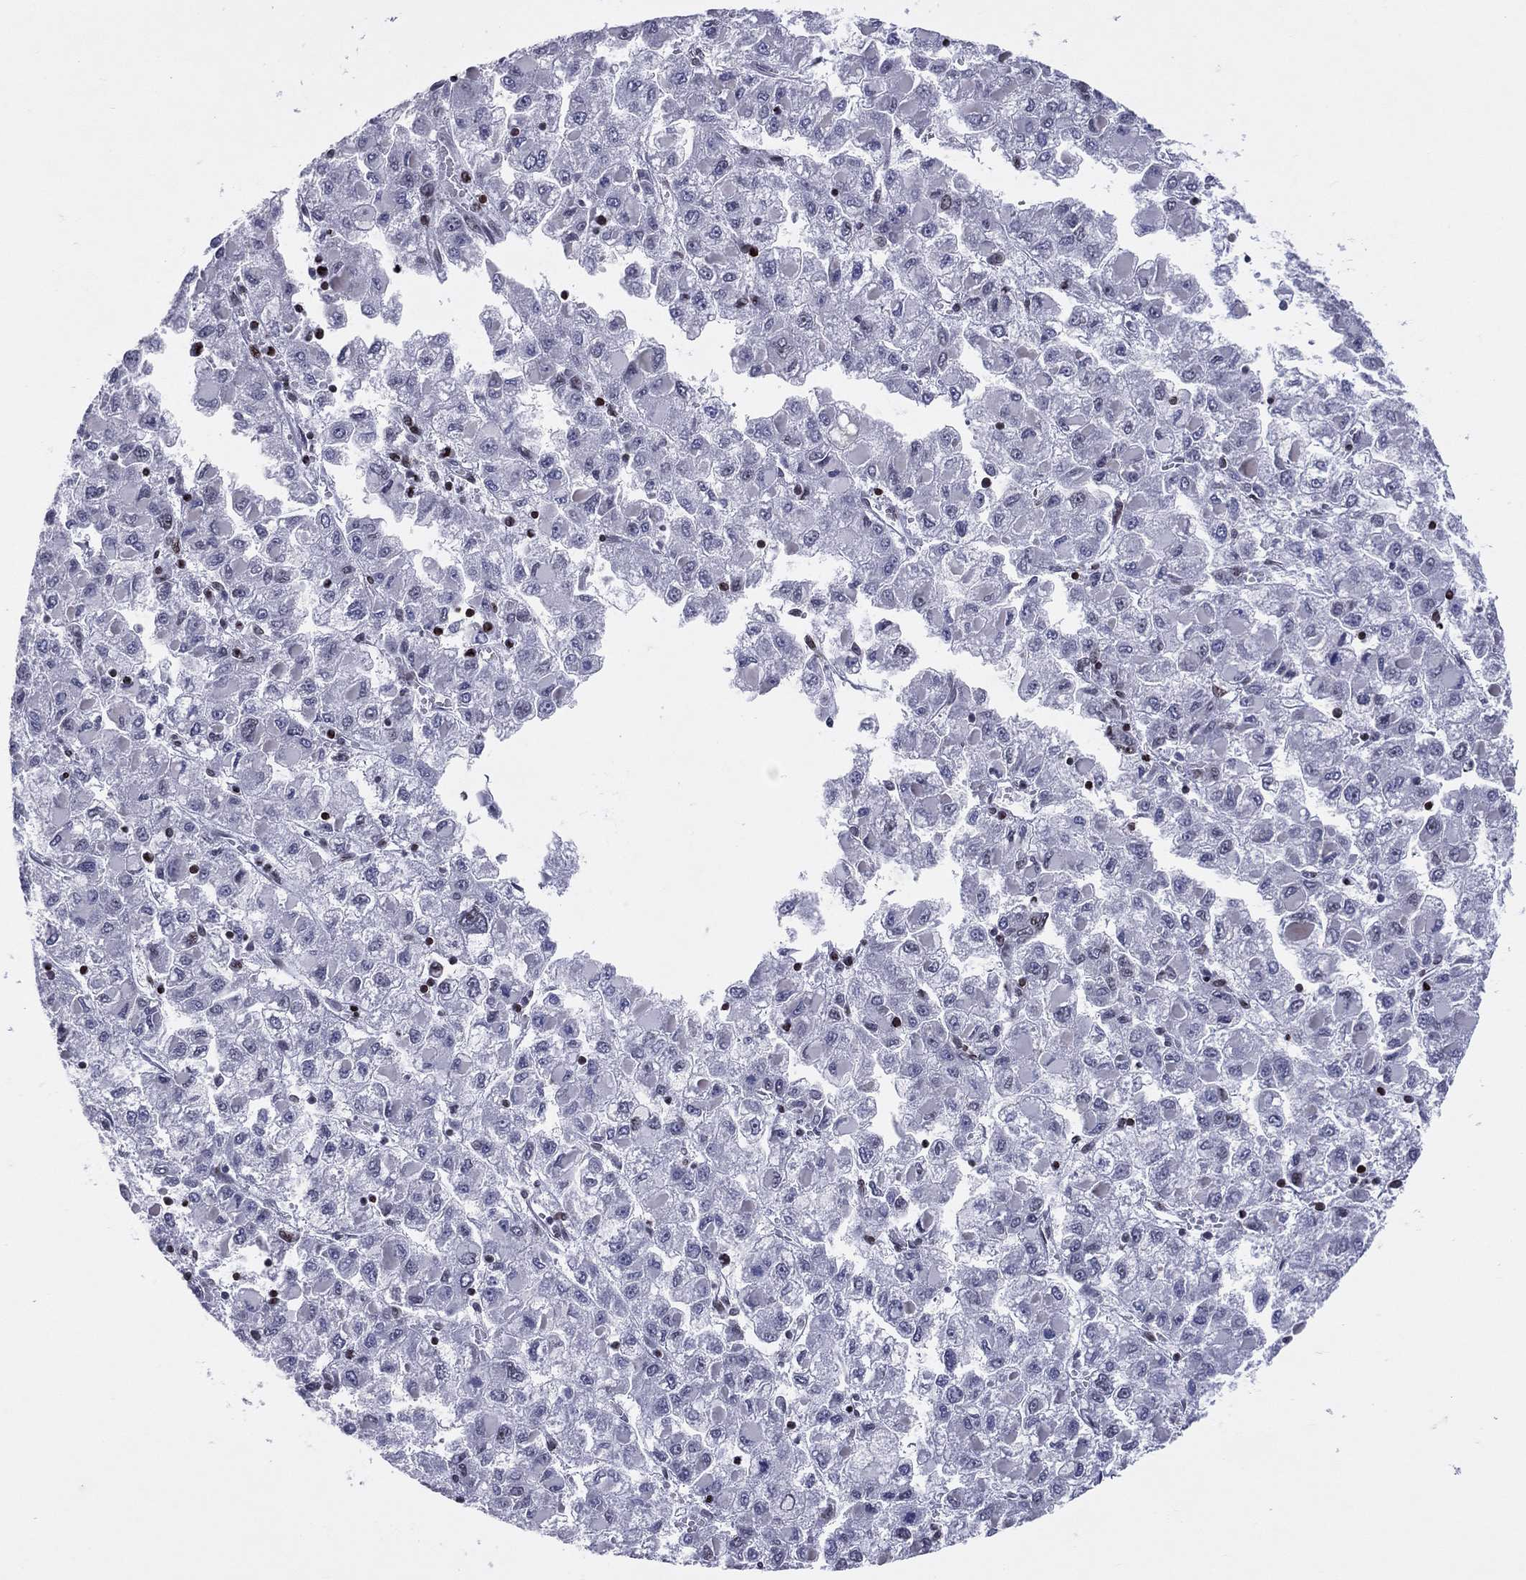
{"staining": {"intensity": "negative", "quantity": "none", "location": "none"}, "tissue": "liver cancer", "cell_type": "Tumor cells", "image_type": "cancer", "snomed": [{"axis": "morphology", "description": "Carcinoma, Hepatocellular, NOS"}, {"axis": "topography", "description": "Liver"}], "caption": "This photomicrograph is of hepatocellular carcinoma (liver) stained with immunohistochemistry (IHC) to label a protein in brown with the nuclei are counter-stained blue. There is no staining in tumor cells.", "gene": "DBF4B", "patient": {"sex": "male", "age": 40}}